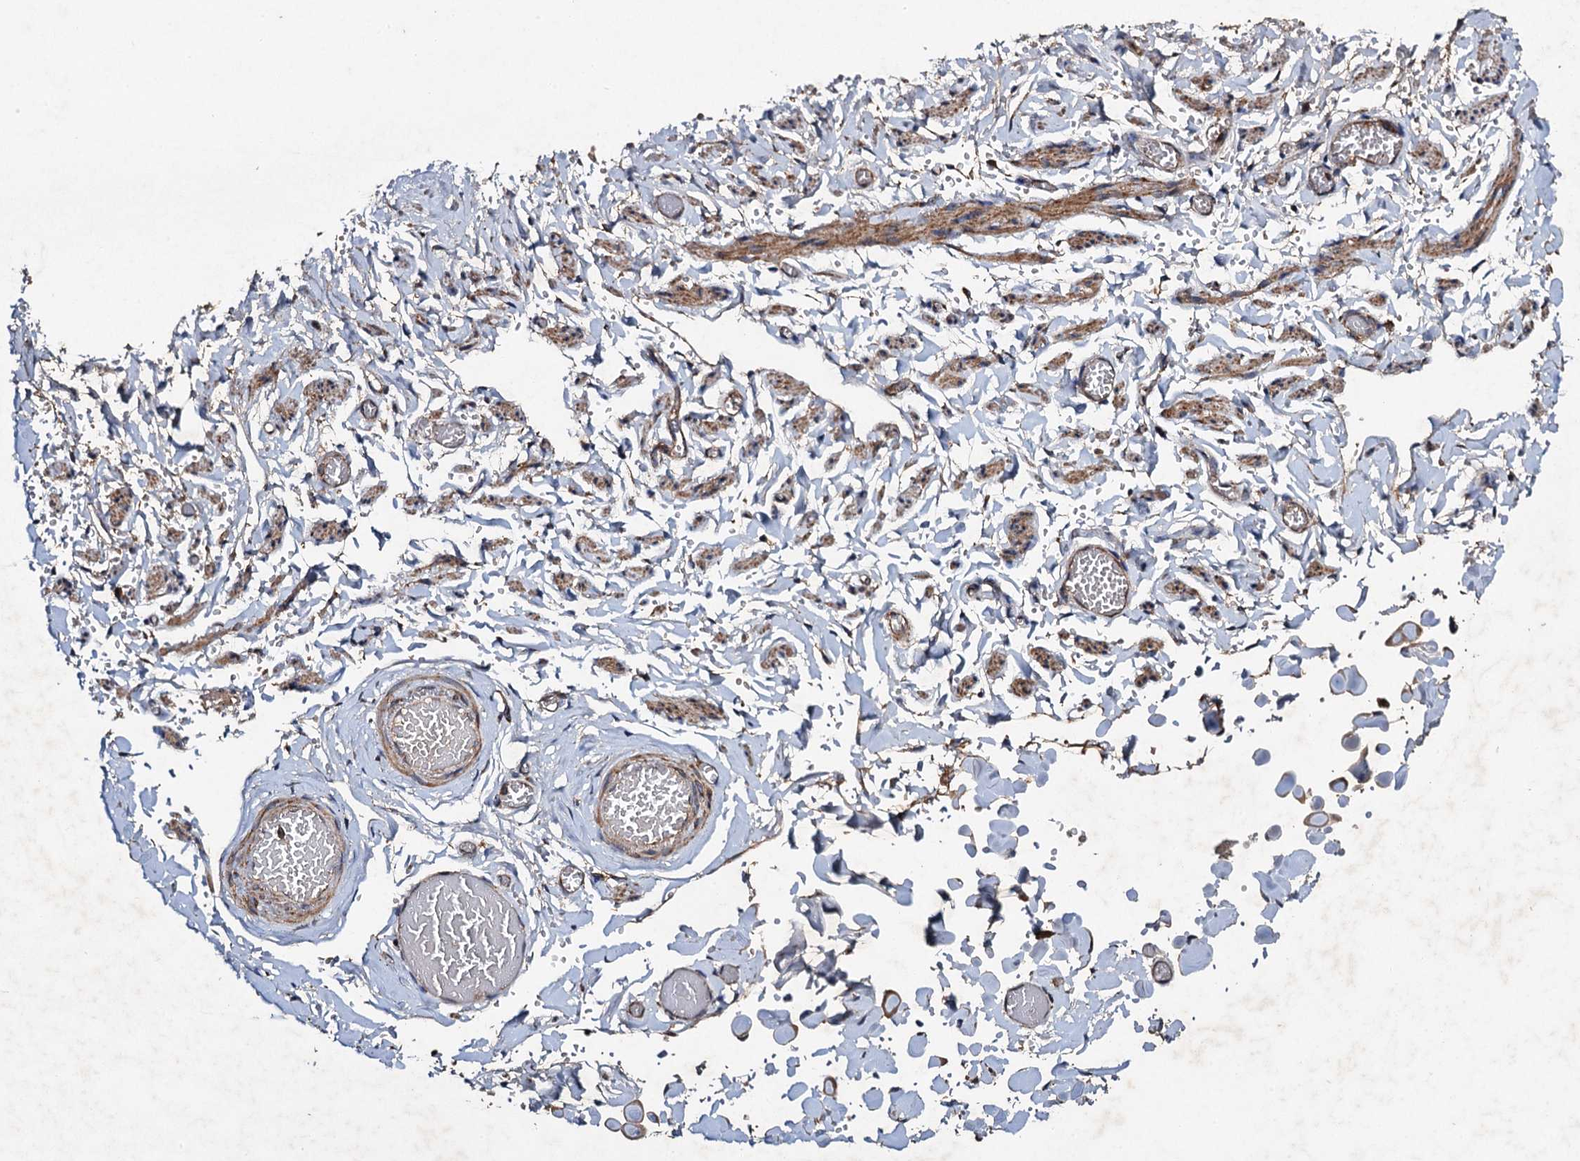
{"staining": {"intensity": "weak", "quantity": ">75%", "location": "cytoplasmic/membranous"}, "tissue": "adipose tissue", "cell_type": "Adipocytes", "image_type": "normal", "snomed": [{"axis": "morphology", "description": "Normal tissue, NOS"}, {"axis": "topography", "description": "Vascular tissue"}, {"axis": "topography", "description": "Fallopian tube"}, {"axis": "topography", "description": "Ovary"}], "caption": "Weak cytoplasmic/membranous staining for a protein is appreciated in approximately >75% of adipocytes of normal adipose tissue using immunohistochemistry (IHC).", "gene": "NDUFA13", "patient": {"sex": "female", "age": 67}}